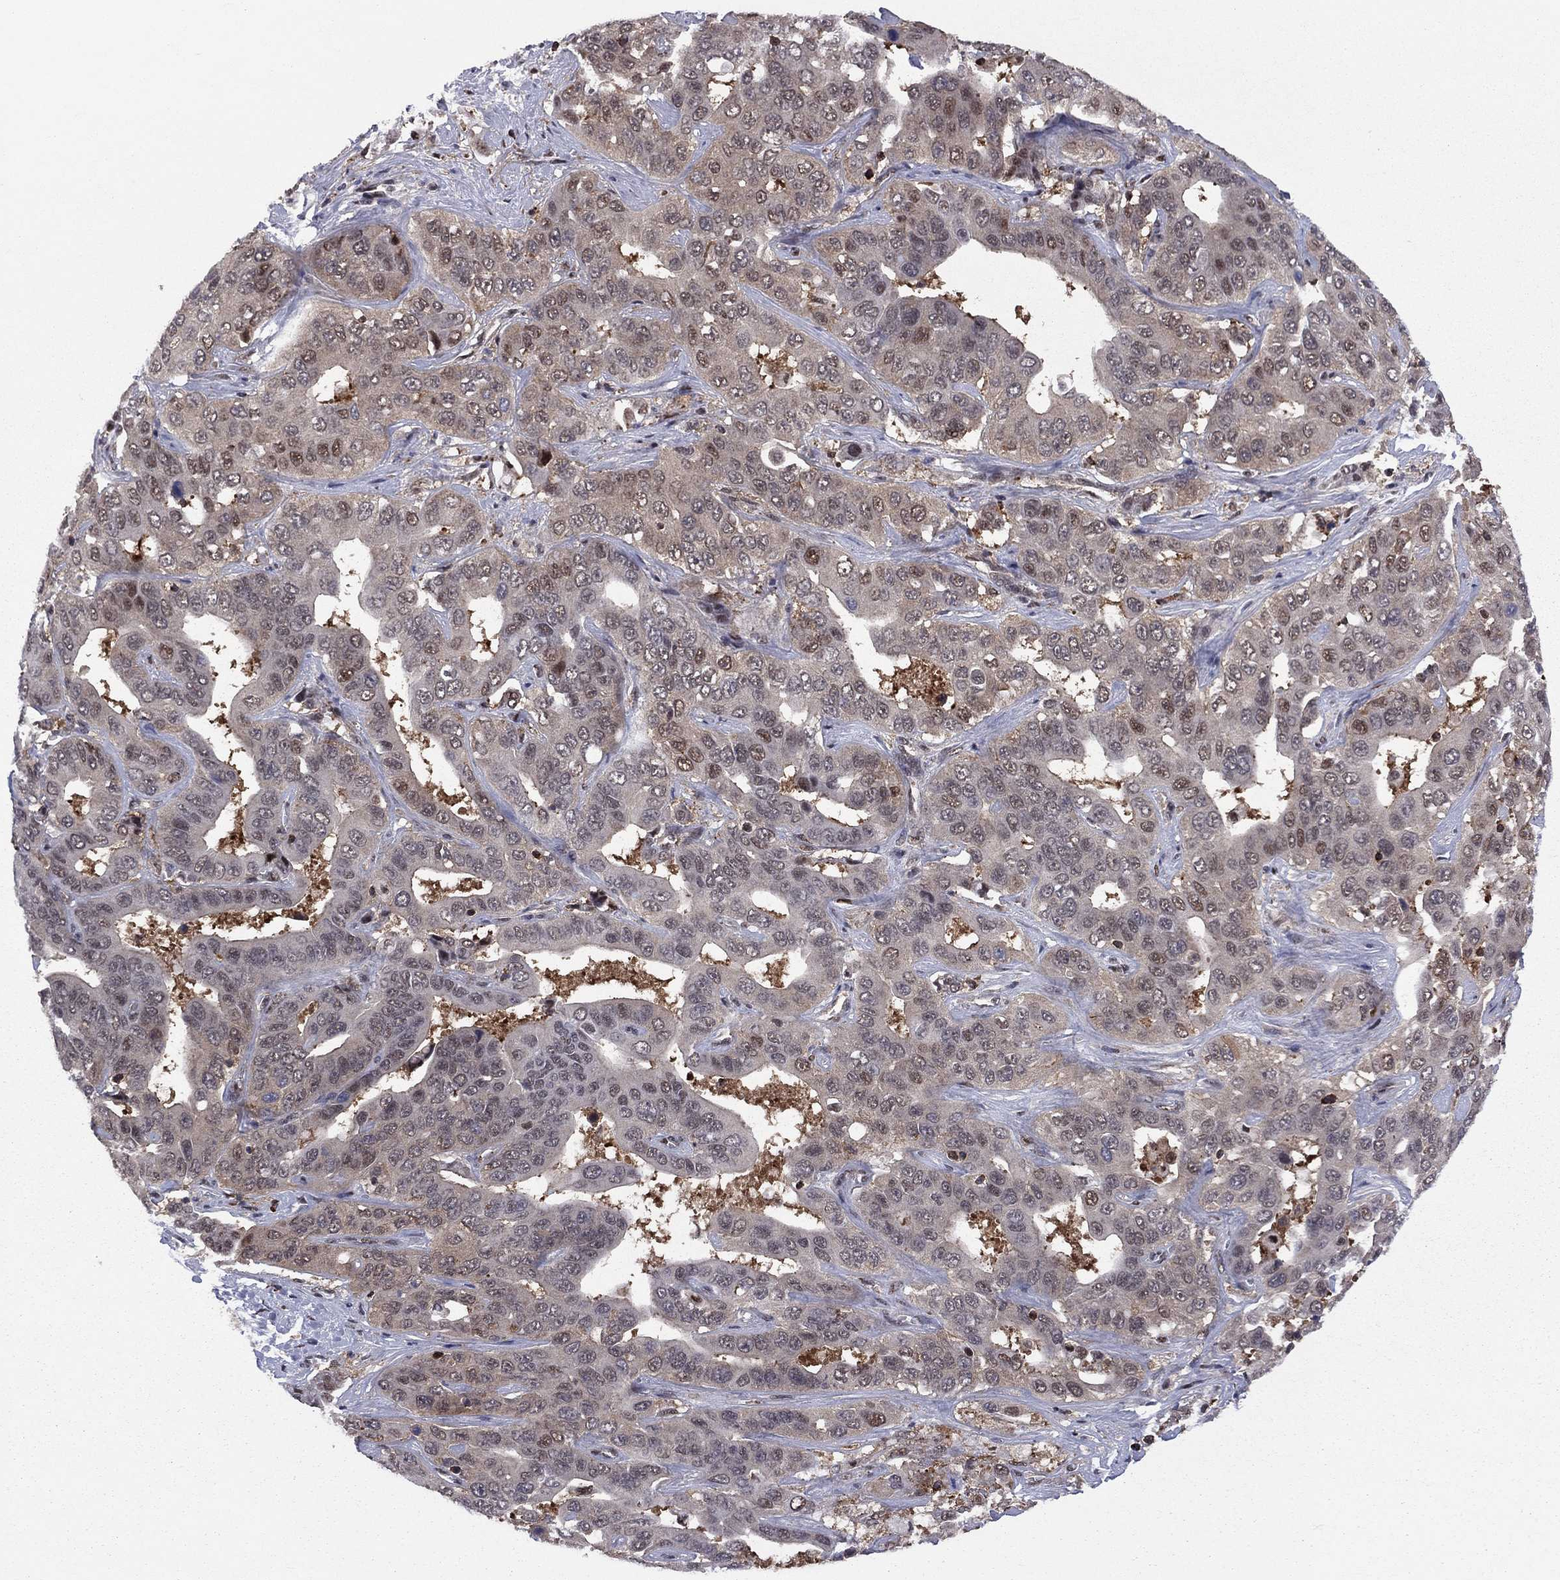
{"staining": {"intensity": "negative", "quantity": "none", "location": "none"}, "tissue": "liver cancer", "cell_type": "Tumor cells", "image_type": "cancer", "snomed": [{"axis": "morphology", "description": "Cholangiocarcinoma"}, {"axis": "topography", "description": "Liver"}], "caption": "There is no significant expression in tumor cells of liver cancer (cholangiocarcinoma).", "gene": "PSMD2", "patient": {"sex": "female", "age": 52}}